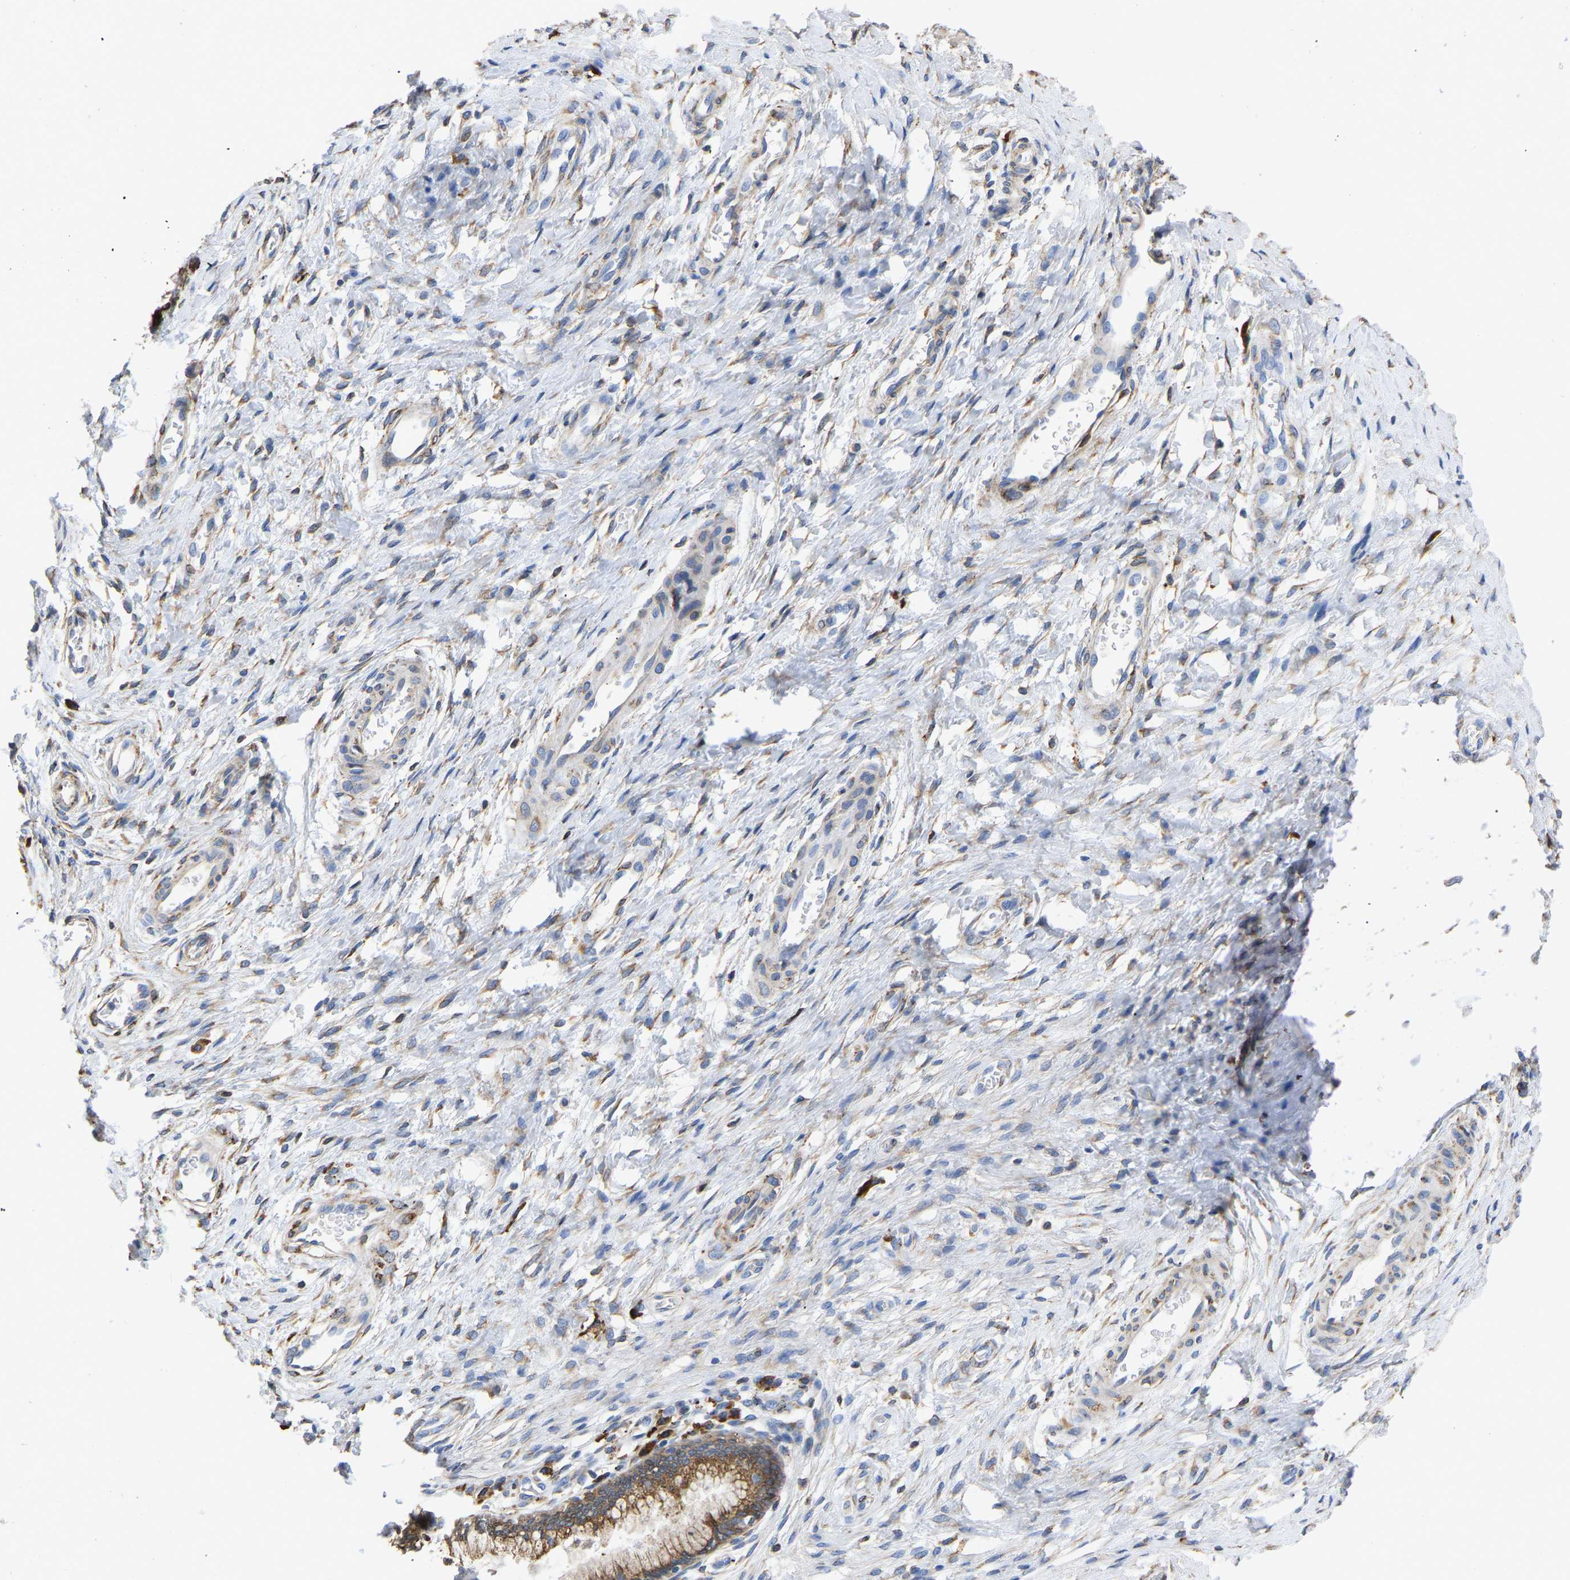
{"staining": {"intensity": "moderate", "quantity": ">75%", "location": "cytoplasmic/membranous"}, "tissue": "cervix", "cell_type": "Glandular cells", "image_type": "normal", "snomed": [{"axis": "morphology", "description": "Normal tissue, NOS"}, {"axis": "topography", "description": "Cervix"}], "caption": "Normal cervix was stained to show a protein in brown. There is medium levels of moderate cytoplasmic/membranous positivity in approximately >75% of glandular cells.", "gene": "P4HB", "patient": {"sex": "female", "age": 55}}